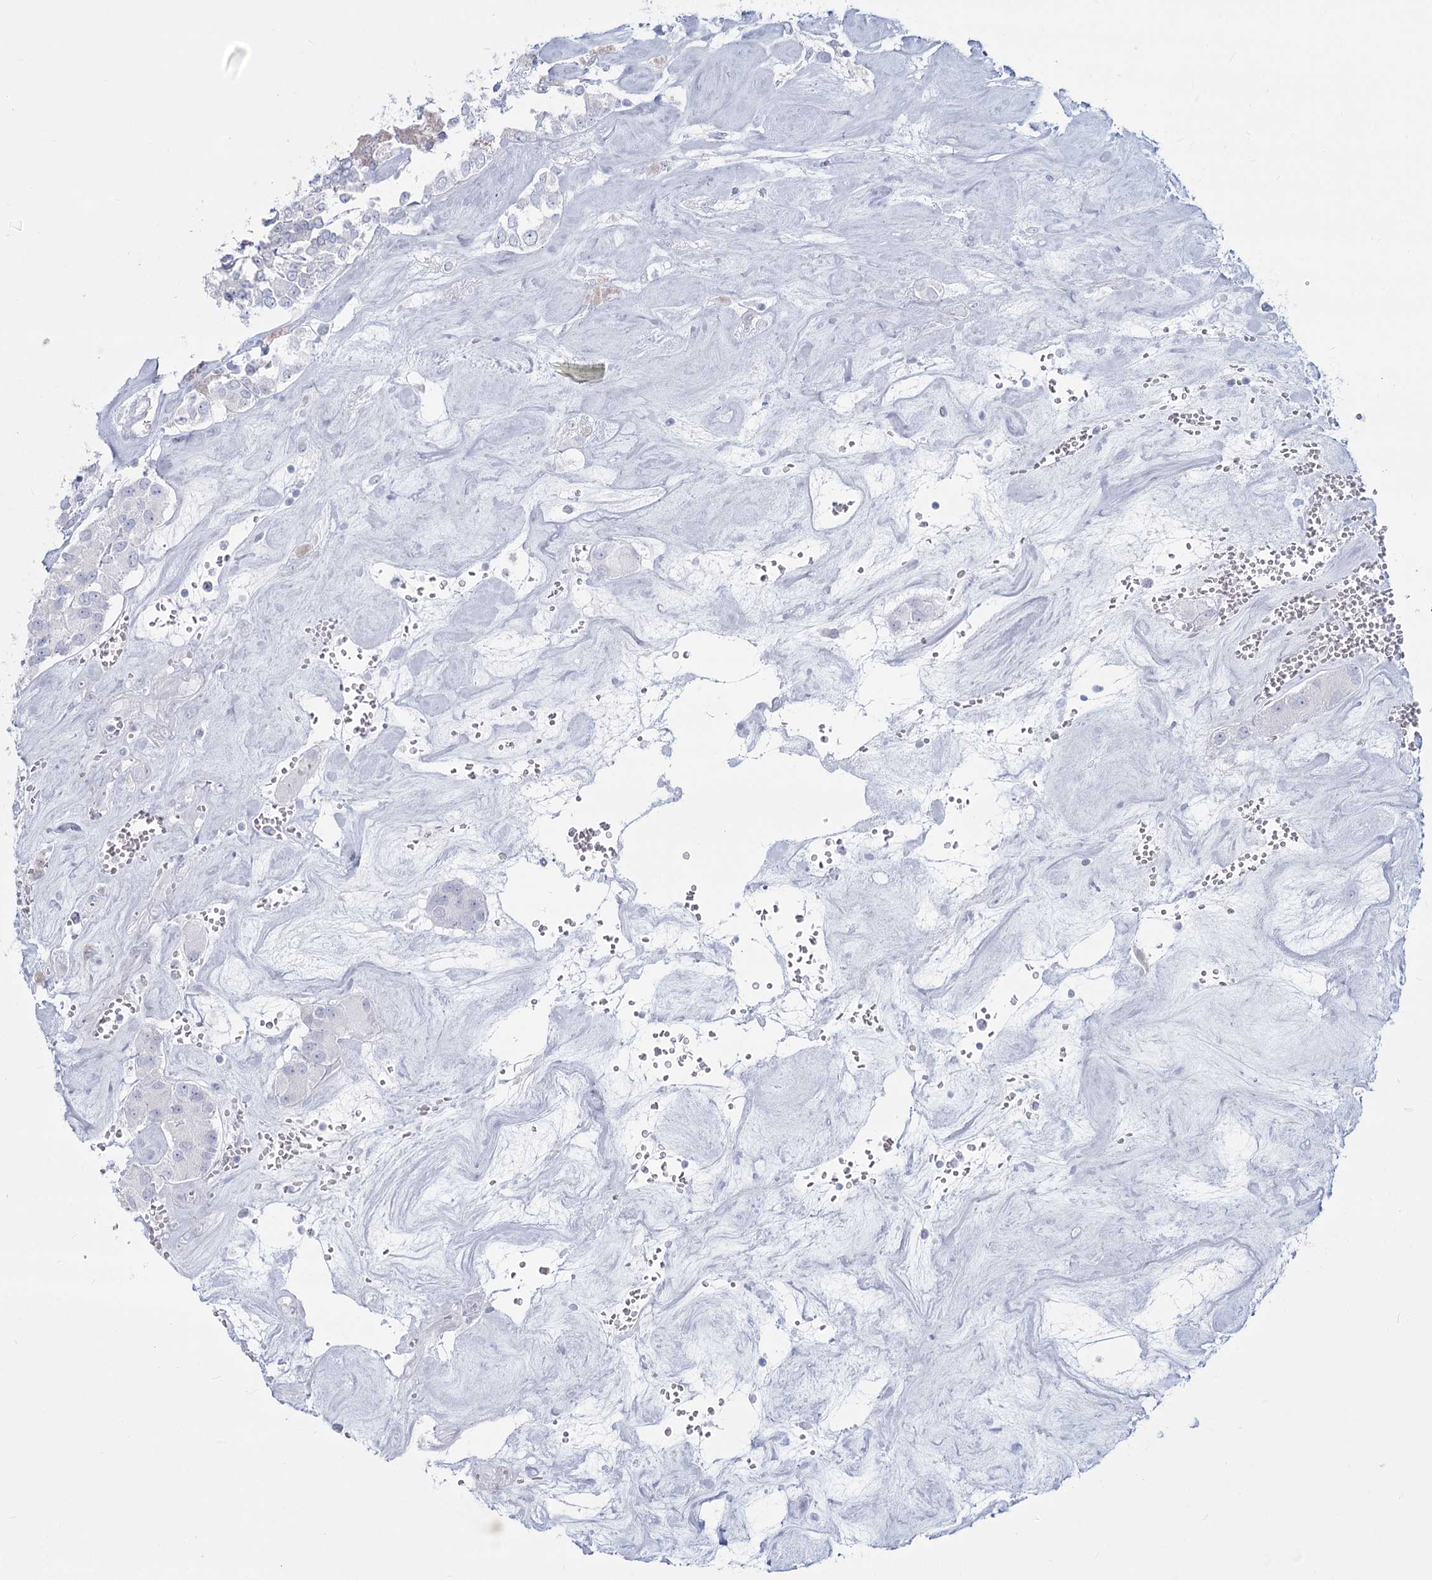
{"staining": {"intensity": "negative", "quantity": "none", "location": "none"}, "tissue": "carcinoid", "cell_type": "Tumor cells", "image_type": "cancer", "snomed": [{"axis": "morphology", "description": "Carcinoid, malignant, NOS"}, {"axis": "topography", "description": "Pancreas"}], "caption": "DAB immunohistochemical staining of carcinoid demonstrates no significant staining in tumor cells. Nuclei are stained in blue.", "gene": "SLC6A19", "patient": {"sex": "male", "age": 41}}